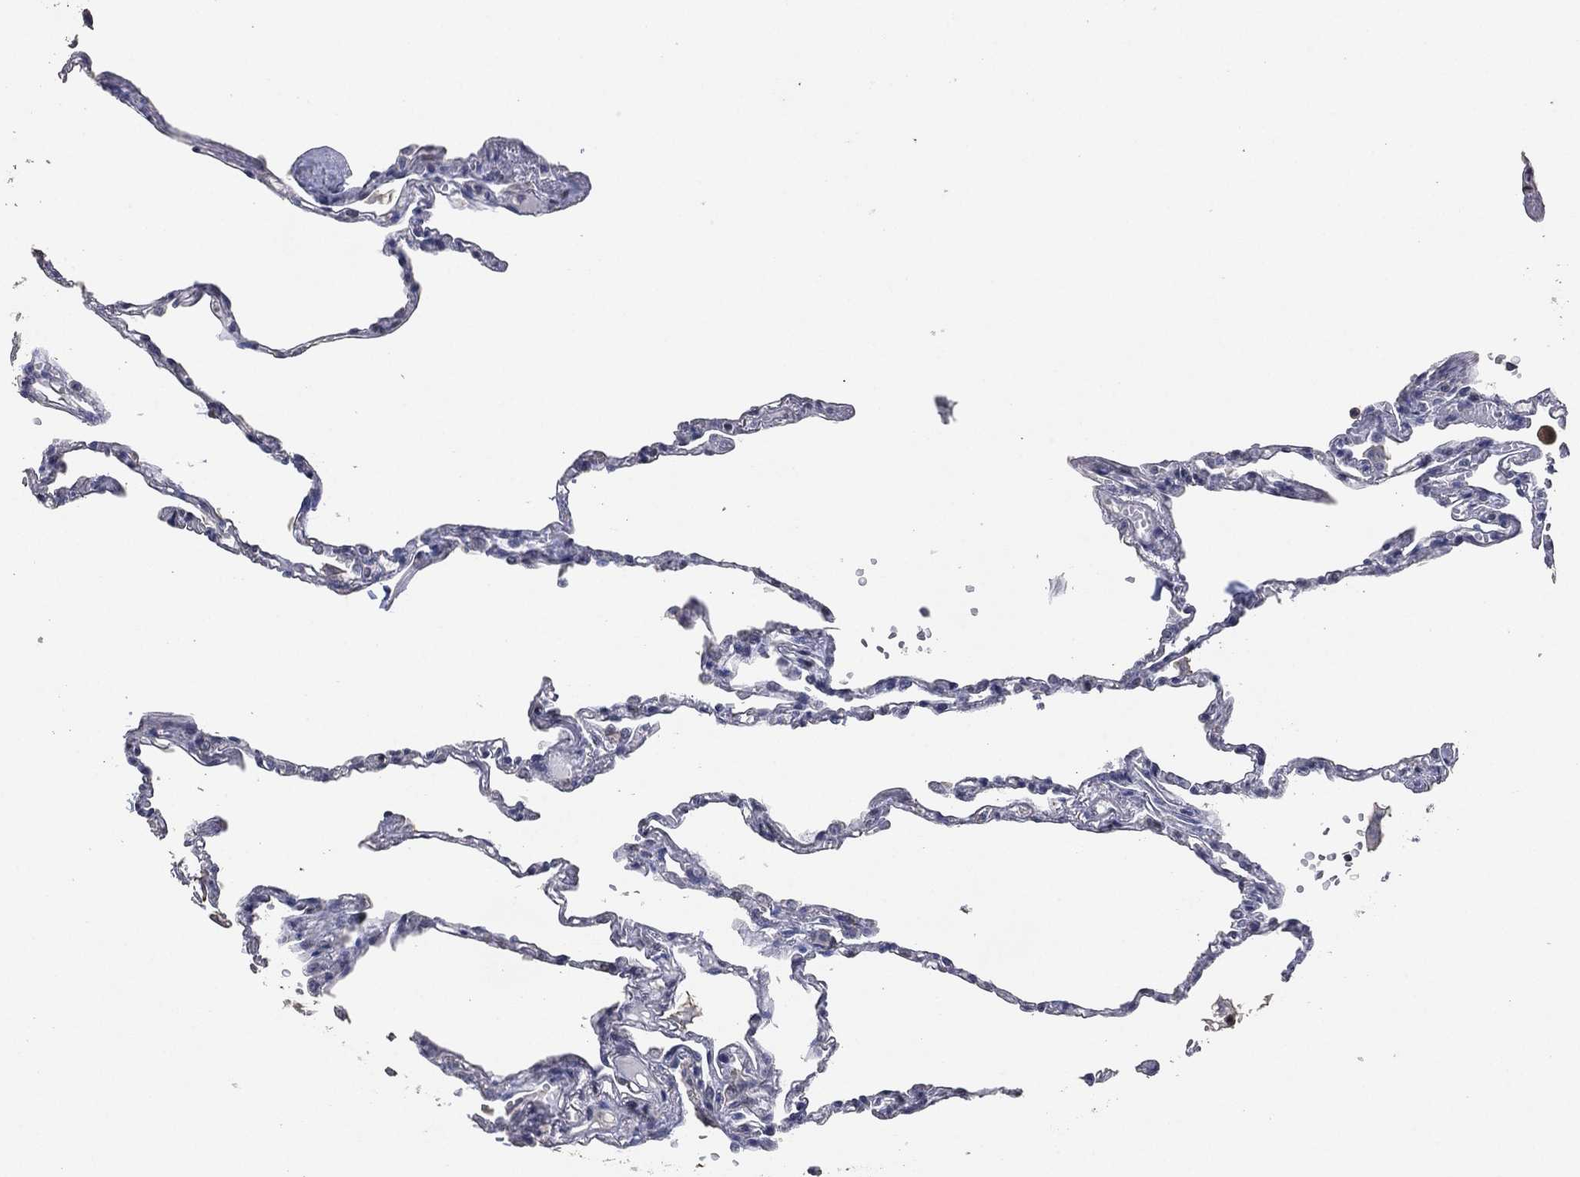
{"staining": {"intensity": "negative", "quantity": "none", "location": "none"}, "tissue": "lung", "cell_type": "Alveolar cells", "image_type": "normal", "snomed": [{"axis": "morphology", "description": "Normal tissue, NOS"}, {"axis": "topography", "description": "Lung"}], "caption": "An immunohistochemistry photomicrograph of benign lung is shown. There is no staining in alveolar cells of lung. (DAB immunohistochemistry with hematoxylin counter stain).", "gene": "ADPRHL1", "patient": {"sex": "male", "age": 78}}